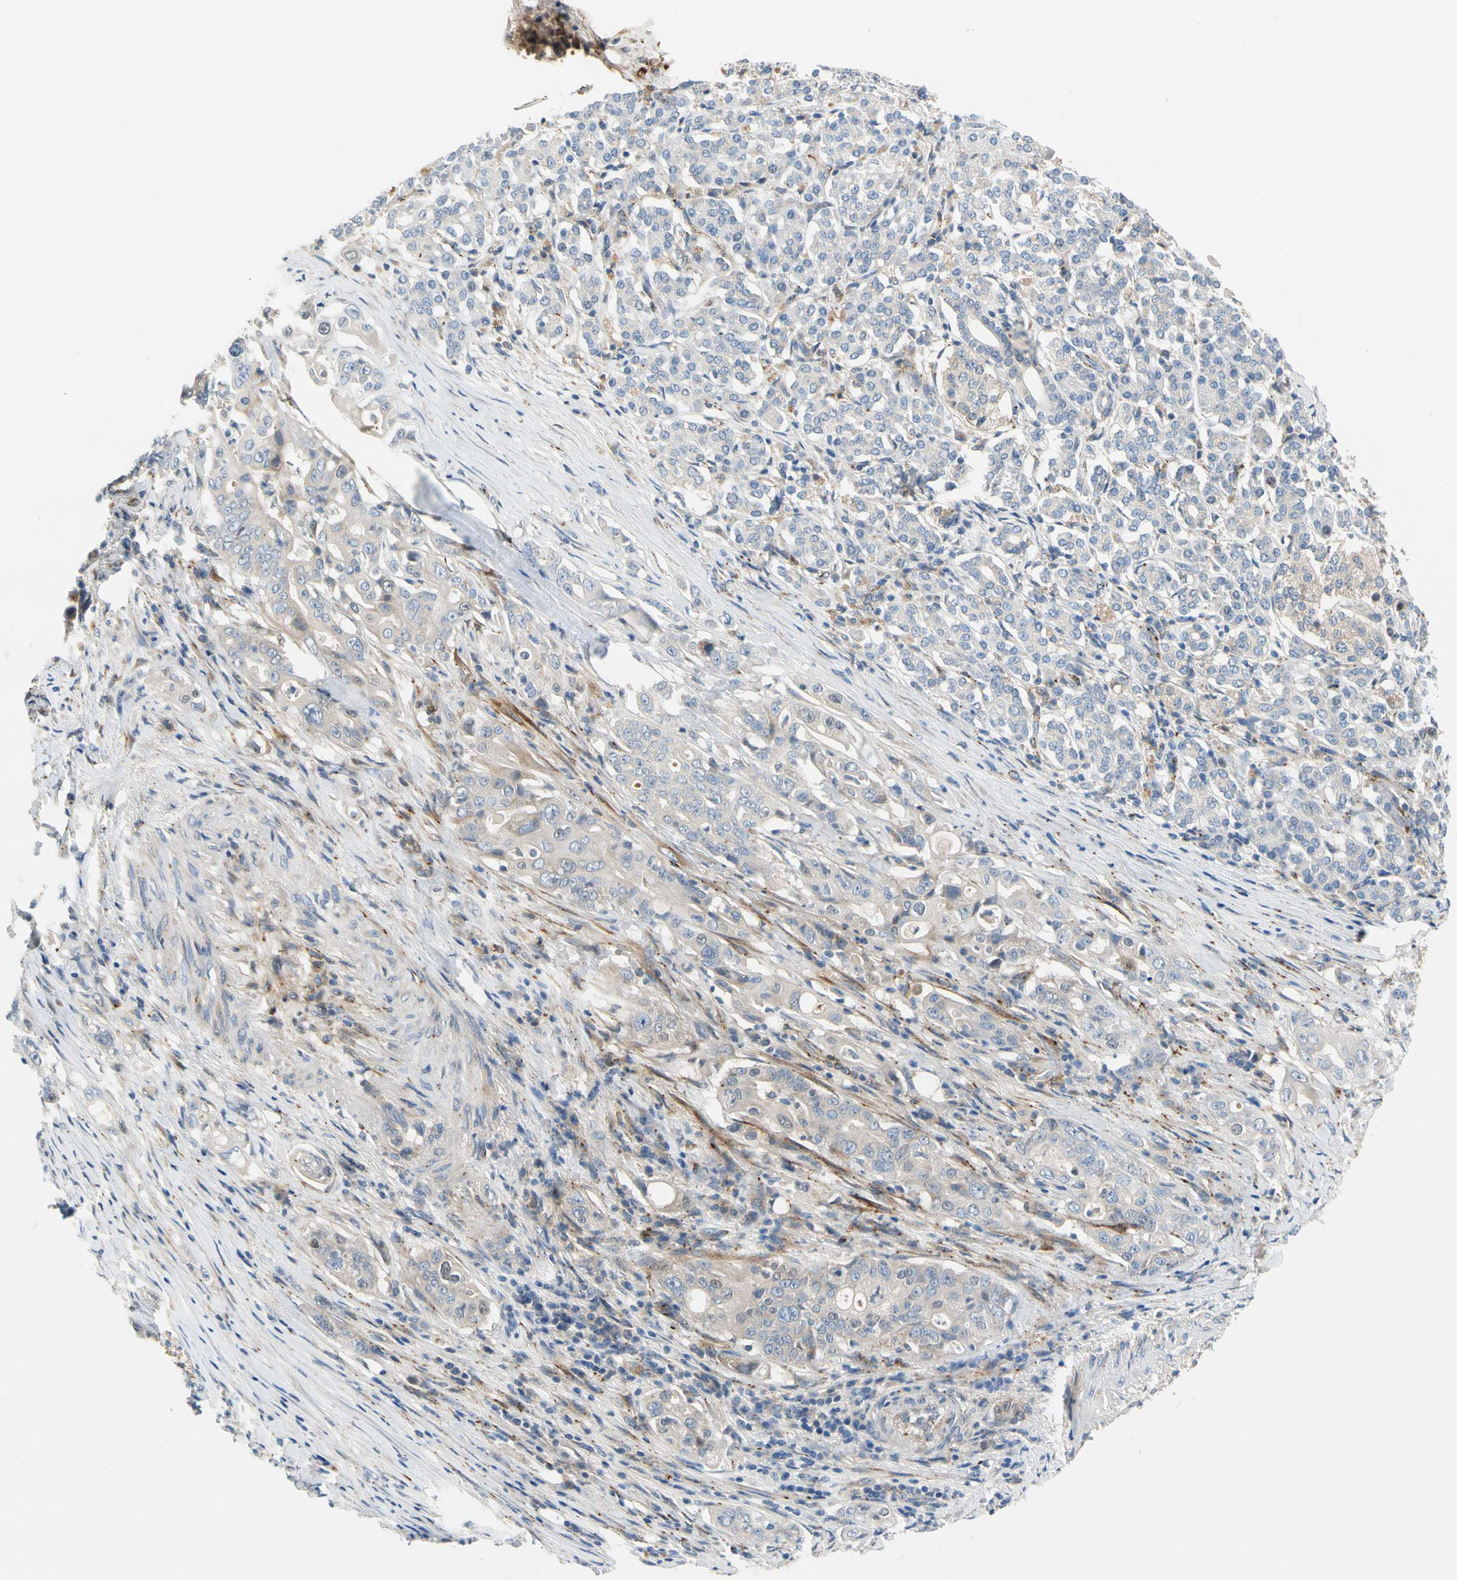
{"staining": {"intensity": "negative", "quantity": "none", "location": "none"}, "tissue": "pancreatic cancer", "cell_type": "Tumor cells", "image_type": "cancer", "snomed": [{"axis": "morphology", "description": "Normal tissue, NOS"}, {"axis": "topography", "description": "Pancreas"}], "caption": "Immunohistochemistry (IHC) histopathology image of pancreatic cancer stained for a protein (brown), which shows no positivity in tumor cells.", "gene": "ENTREP3", "patient": {"sex": "male", "age": 42}}